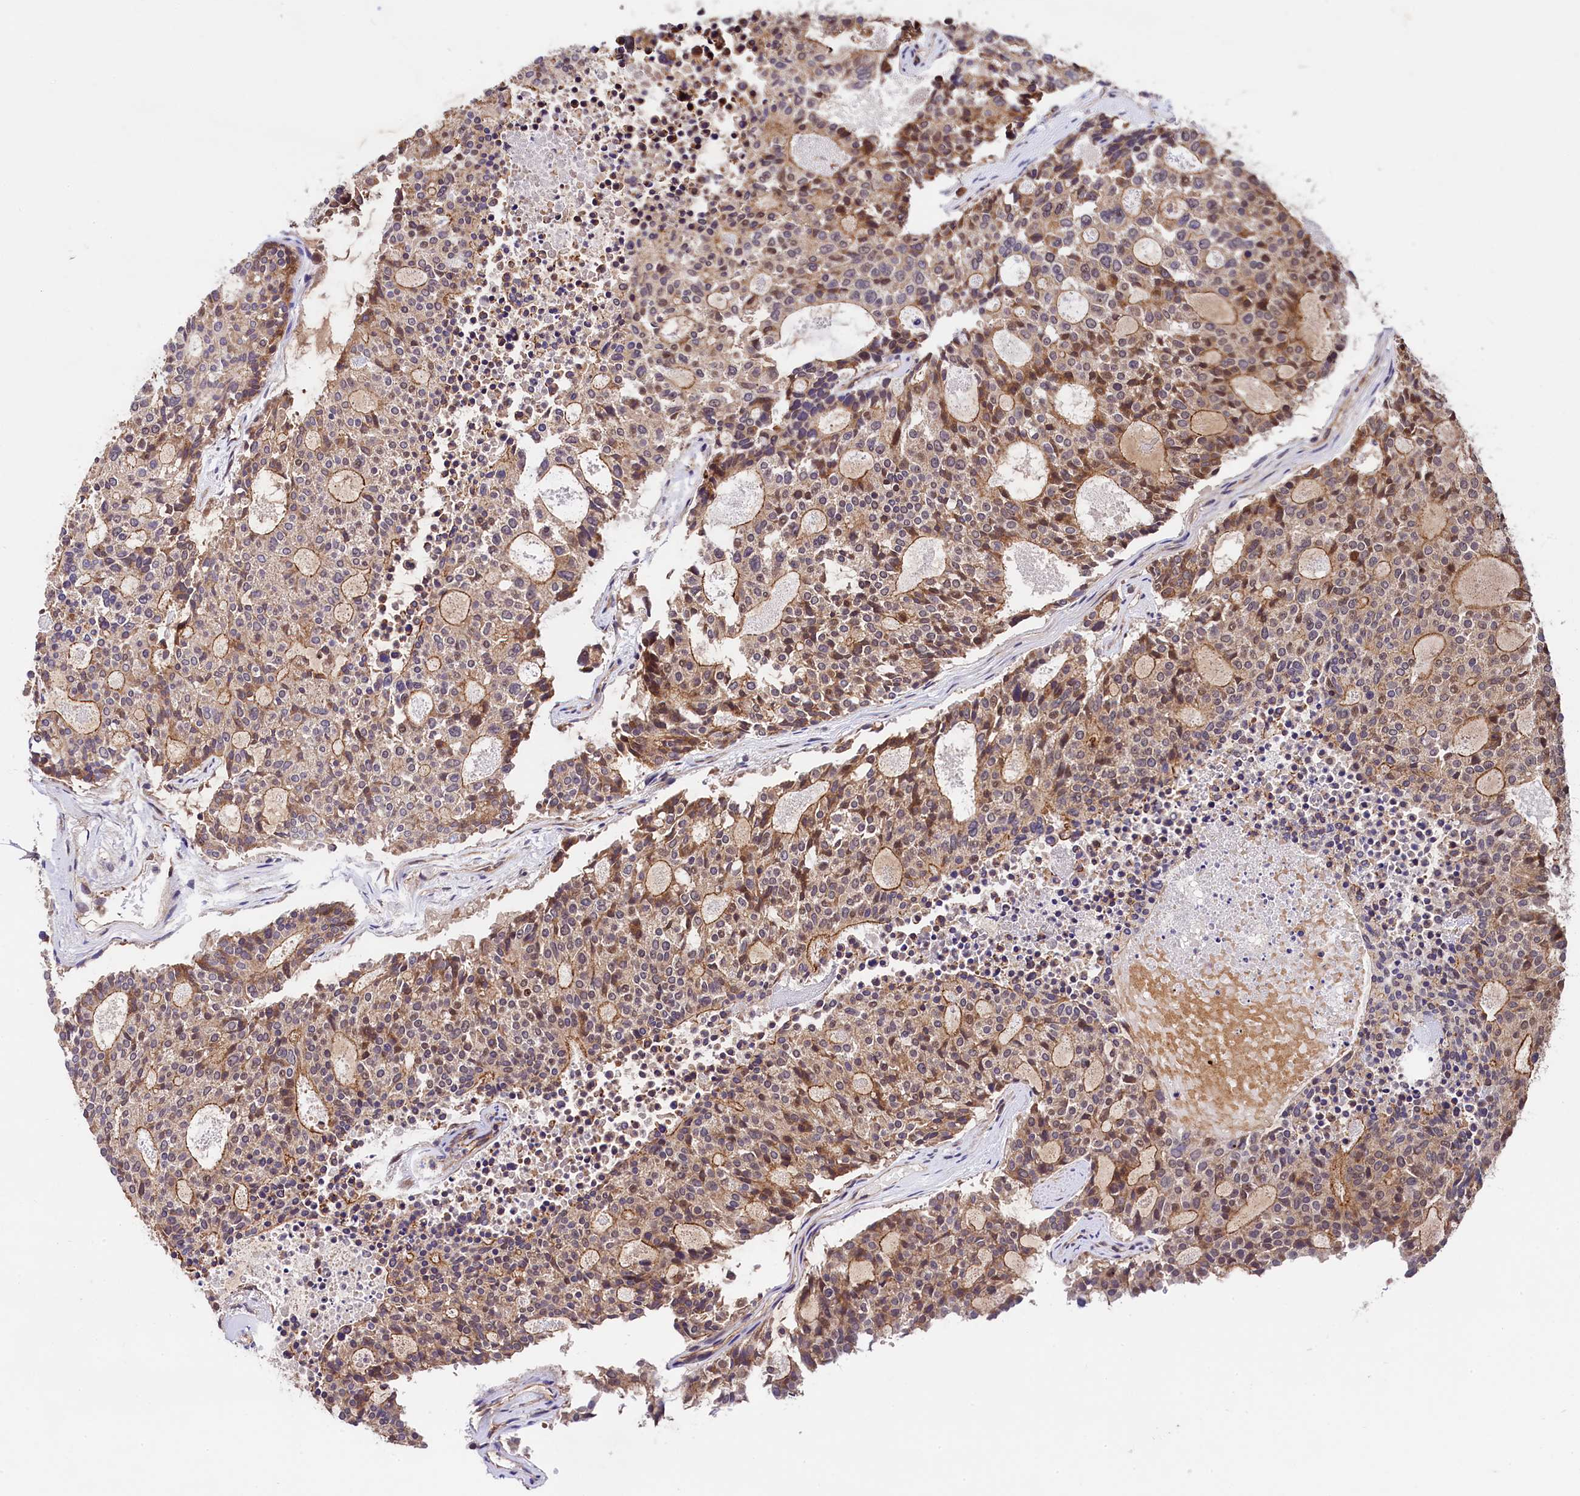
{"staining": {"intensity": "moderate", "quantity": "25%-75%", "location": "cytoplasmic/membranous"}, "tissue": "carcinoid", "cell_type": "Tumor cells", "image_type": "cancer", "snomed": [{"axis": "morphology", "description": "Carcinoid, malignant, NOS"}, {"axis": "topography", "description": "Pancreas"}], "caption": "A photomicrograph of human carcinoid stained for a protein demonstrates moderate cytoplasmic/membranous brown staining in tumor cells.", "gene": "ARL14EP", "patient": {"sex": "female", "age": 54}}